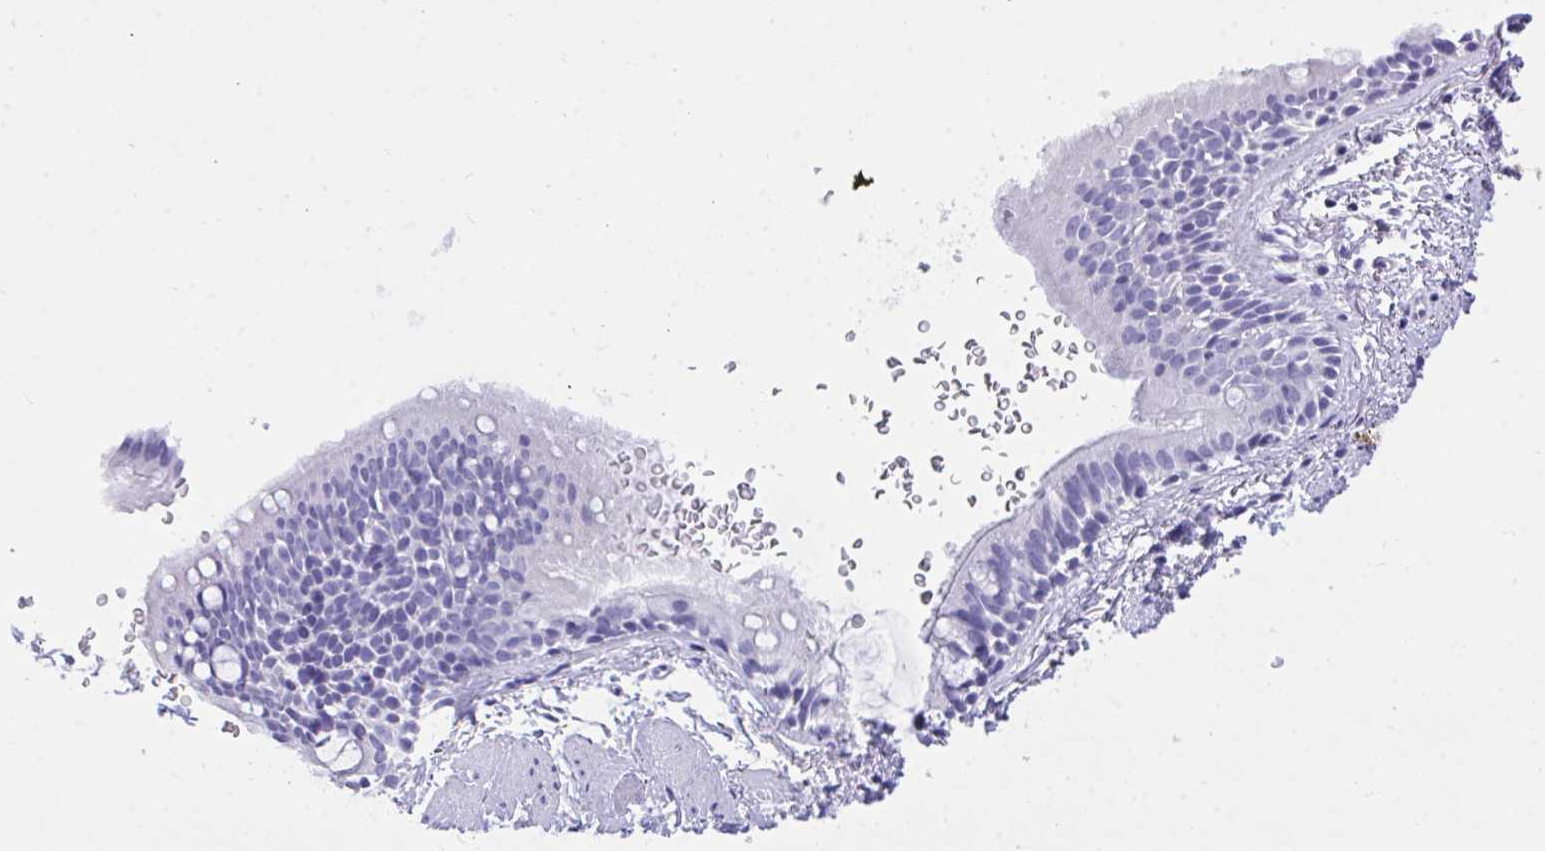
{"staining": {"intensity": "negative", "quantity": "none", "location": "none"}, "tissue": "bronchus", "cell_type": "Respiratory epithelial cells", "image_type": "normal", "snomed": [{"axis": "morphology", "description": "Normal tissue, NOS"}, {"axis": "topography", "description": "Lymph node"}, {"axis": "topography", "description": "Cartilage tissue"}, {"axis": "topography", "description": "Bronchus"}], "caption": "High power microscopy photomicrograph of an immunohistochemistry (IHC) image of benign bronchus, revealing no significant expression in respiratory epithelial cells.", "gene": "TLN2", "patient": {"sex": "female", "age": 70}}